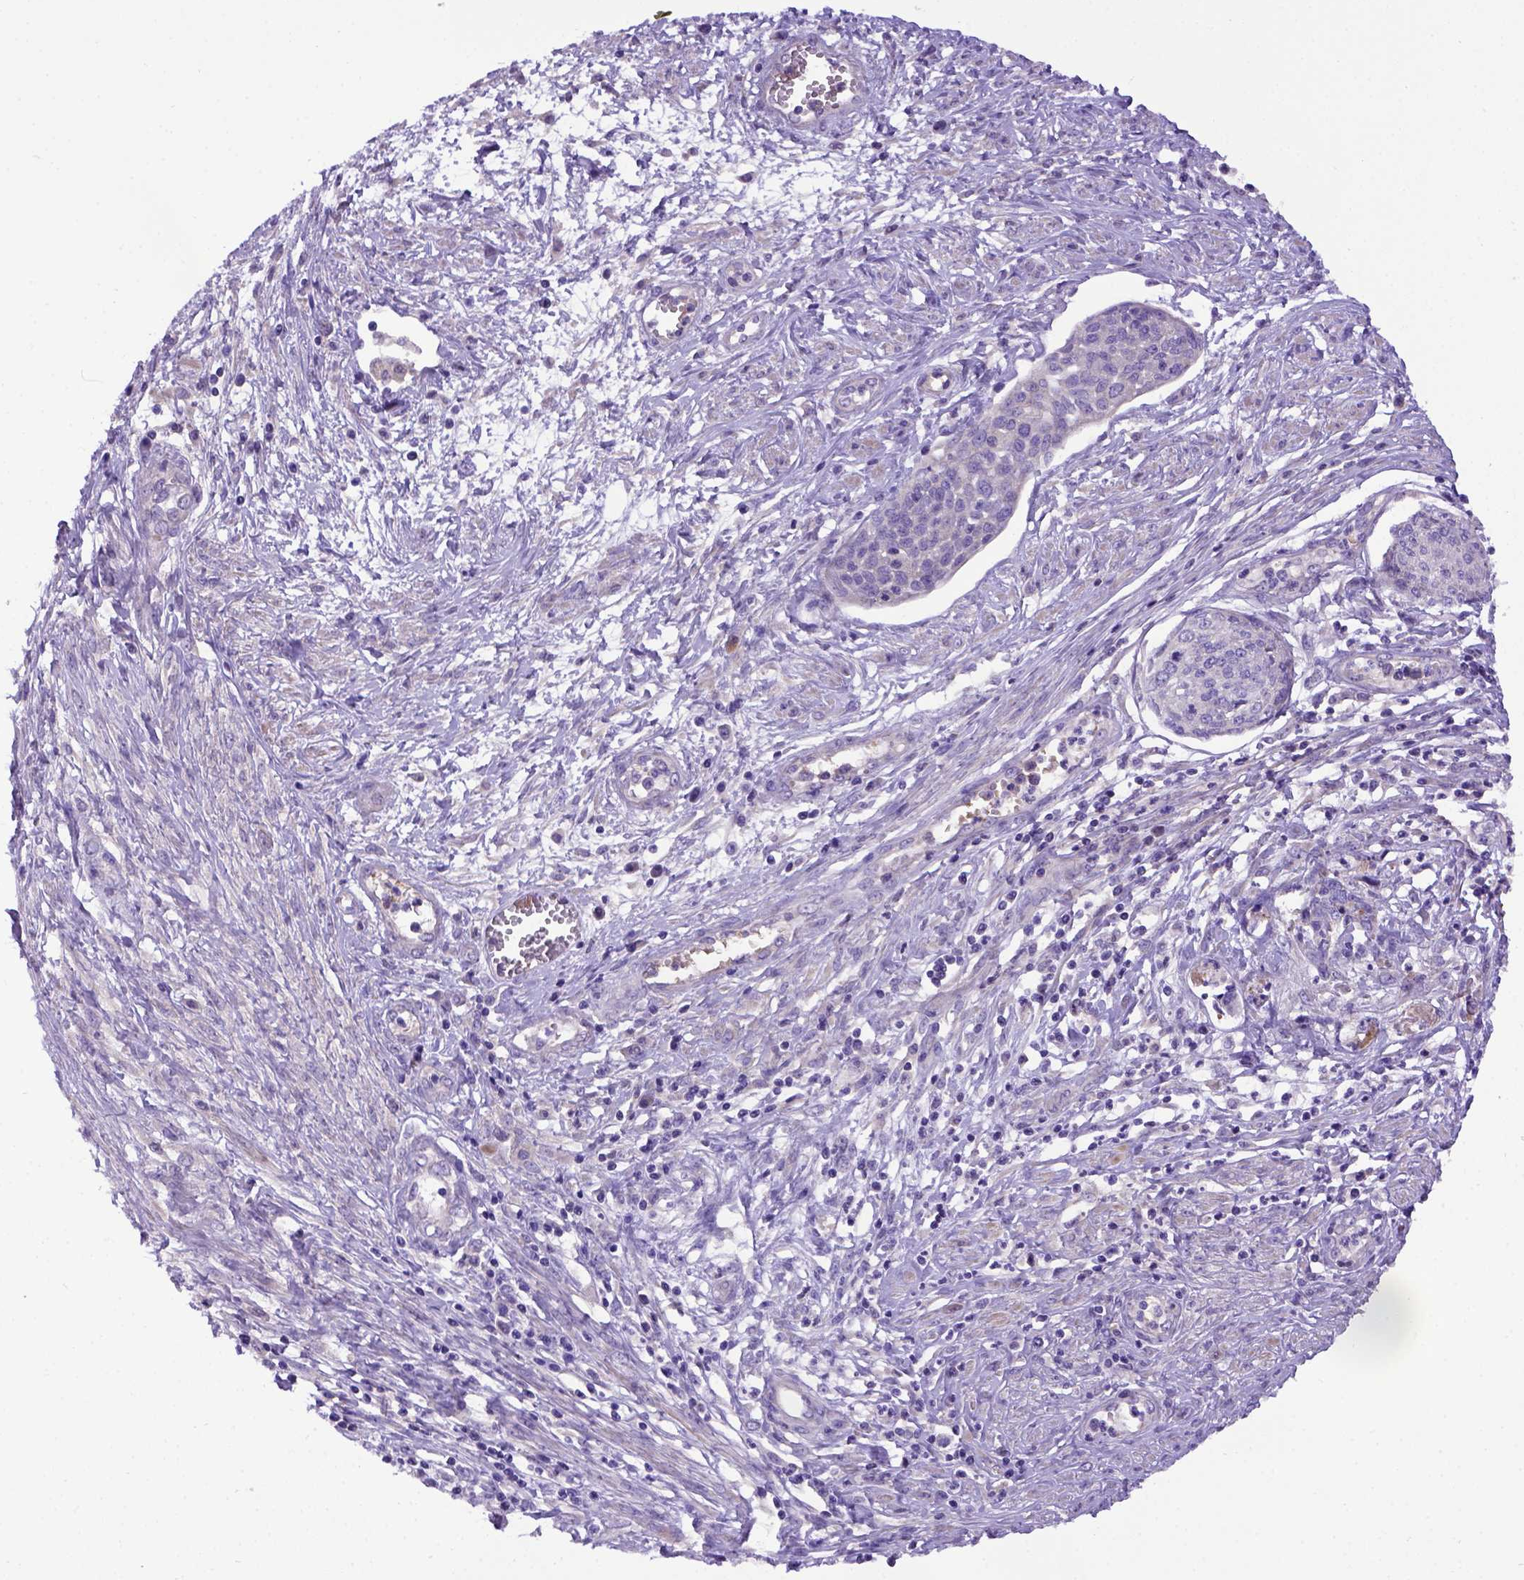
{"staining": {"intensity": "negative", "quantity": "none", "location": "none"}, "tissue": "cervical cancer", "cell_type": "Tumor cells", "image_type": "cancer", "snomed": [{"axis": "morphology", "description": "Squamous cell carcinoma, NOS"}, {"axis": "topography", "description": "Cervix"}], "caption": "Immunohistochemistry (IHC) micrograph of human cervical squamous cell carcinoma stained for a protein (brown), which exhibits no staining in tumor cells. The staining was performed using DAB (3,3'-diaminobenzidine) to visualize the protein expression in brown, while the nuclei were stained in blue with hematoxylin (Magnification: 20x).", "gene": "ADAM12", "patient": {"sex": "female", "age": 34}}